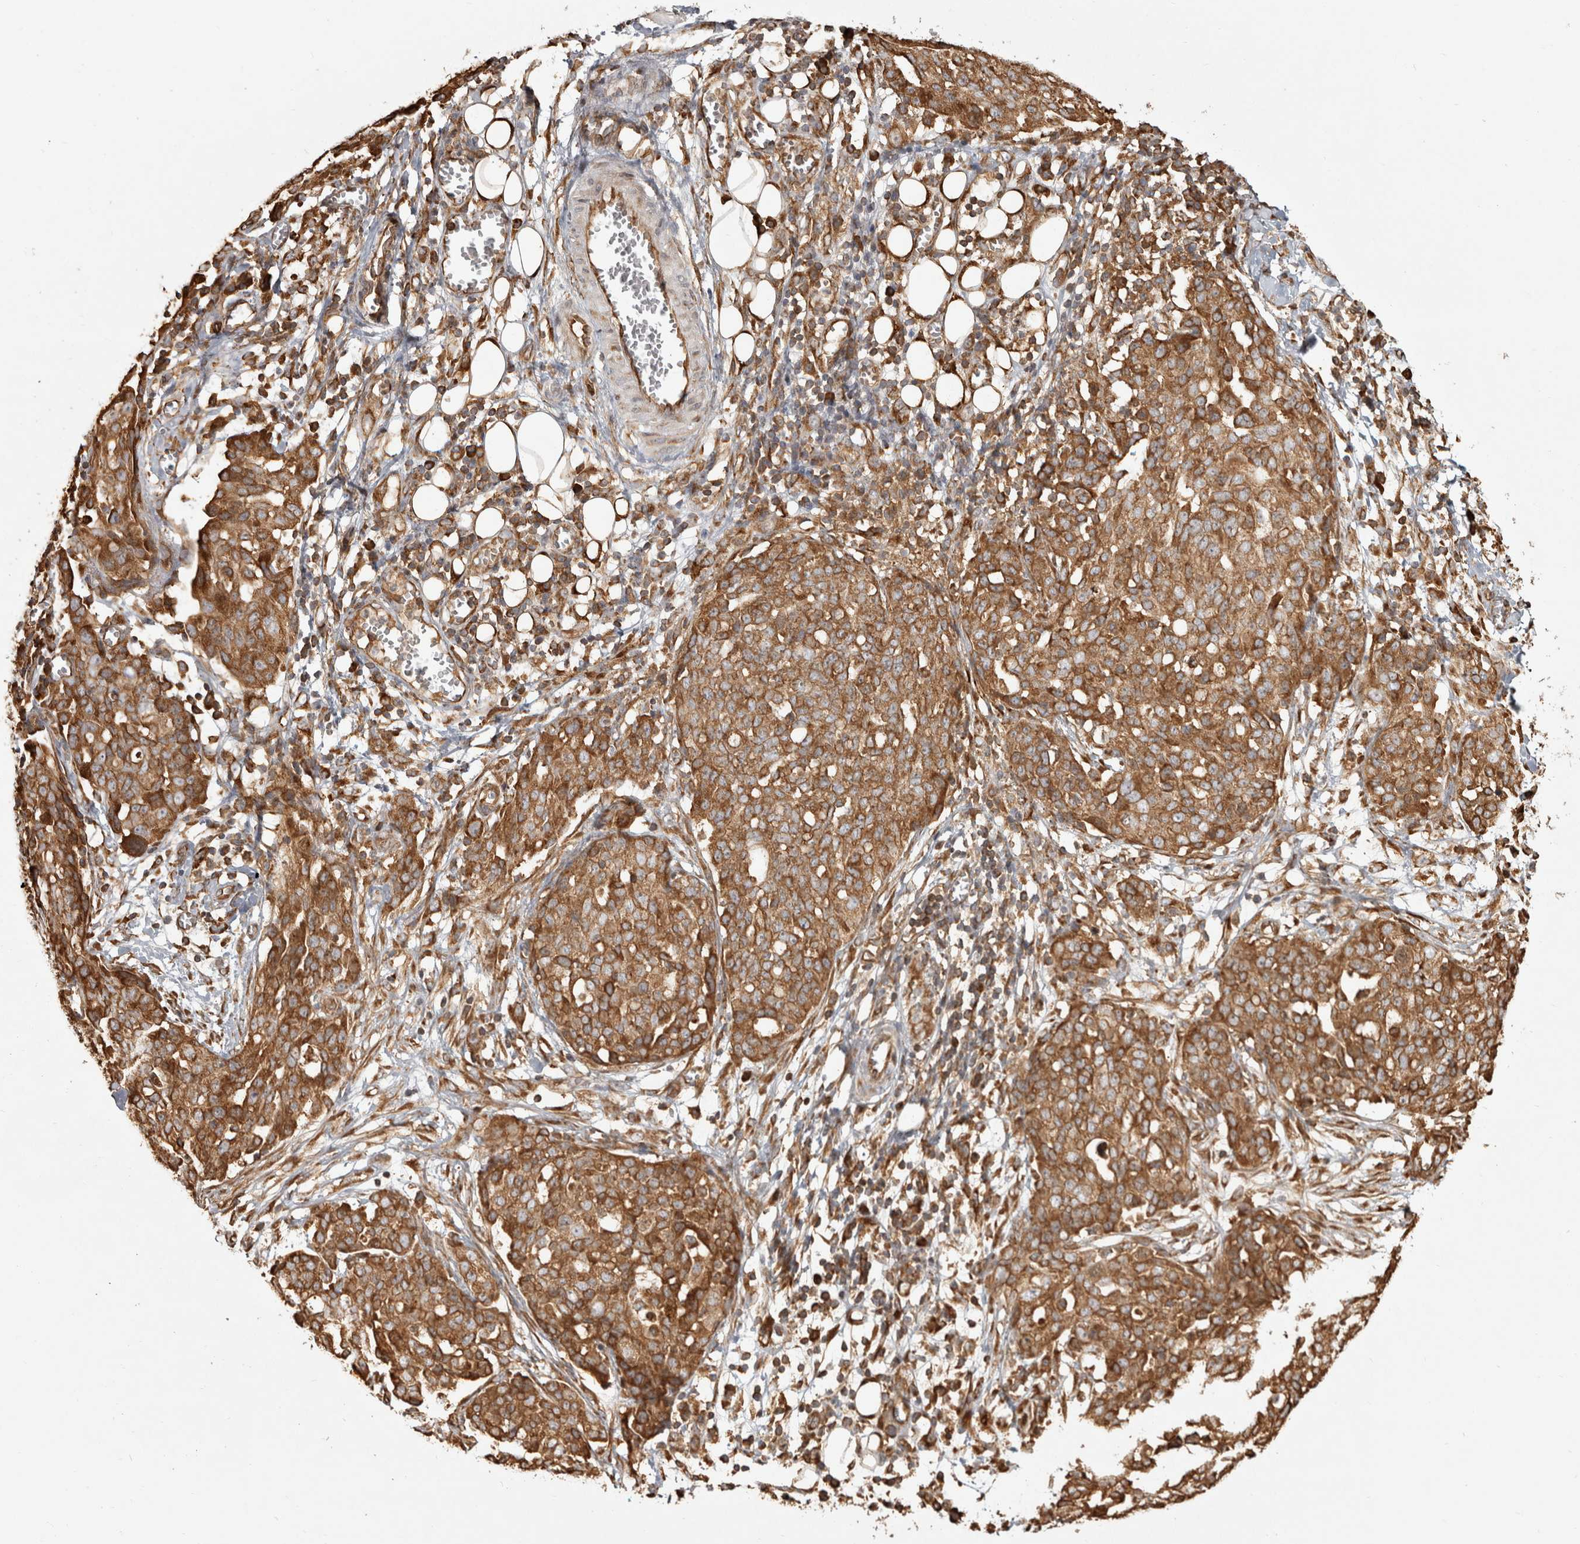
{"staining": {"intensity": "strong", "quantity": ">75%", "location": "cytoplasmic/membranous"}, "tissue": "ovarian cancer", "cell_type": "Tumor cells", "image_type": "cancer", "snomed": [{"axis": "morphology", "description": "Cystadenocarcinoma, serous, NOS"}, {"axis": "topography", "description": "Soft tissue"}, {"axis": "topography", "description": "Ovary"}], "caption": "Approximately >75% of tumor cells in human serous cystadenocarcinoma (ovarian) exhibit strong cytoplasmic/membranous protein positivity as visualized by brown immunohistochemical staining.", "gene": "CAMSAP2", "patient": {"sex": "female", "age": 57}}